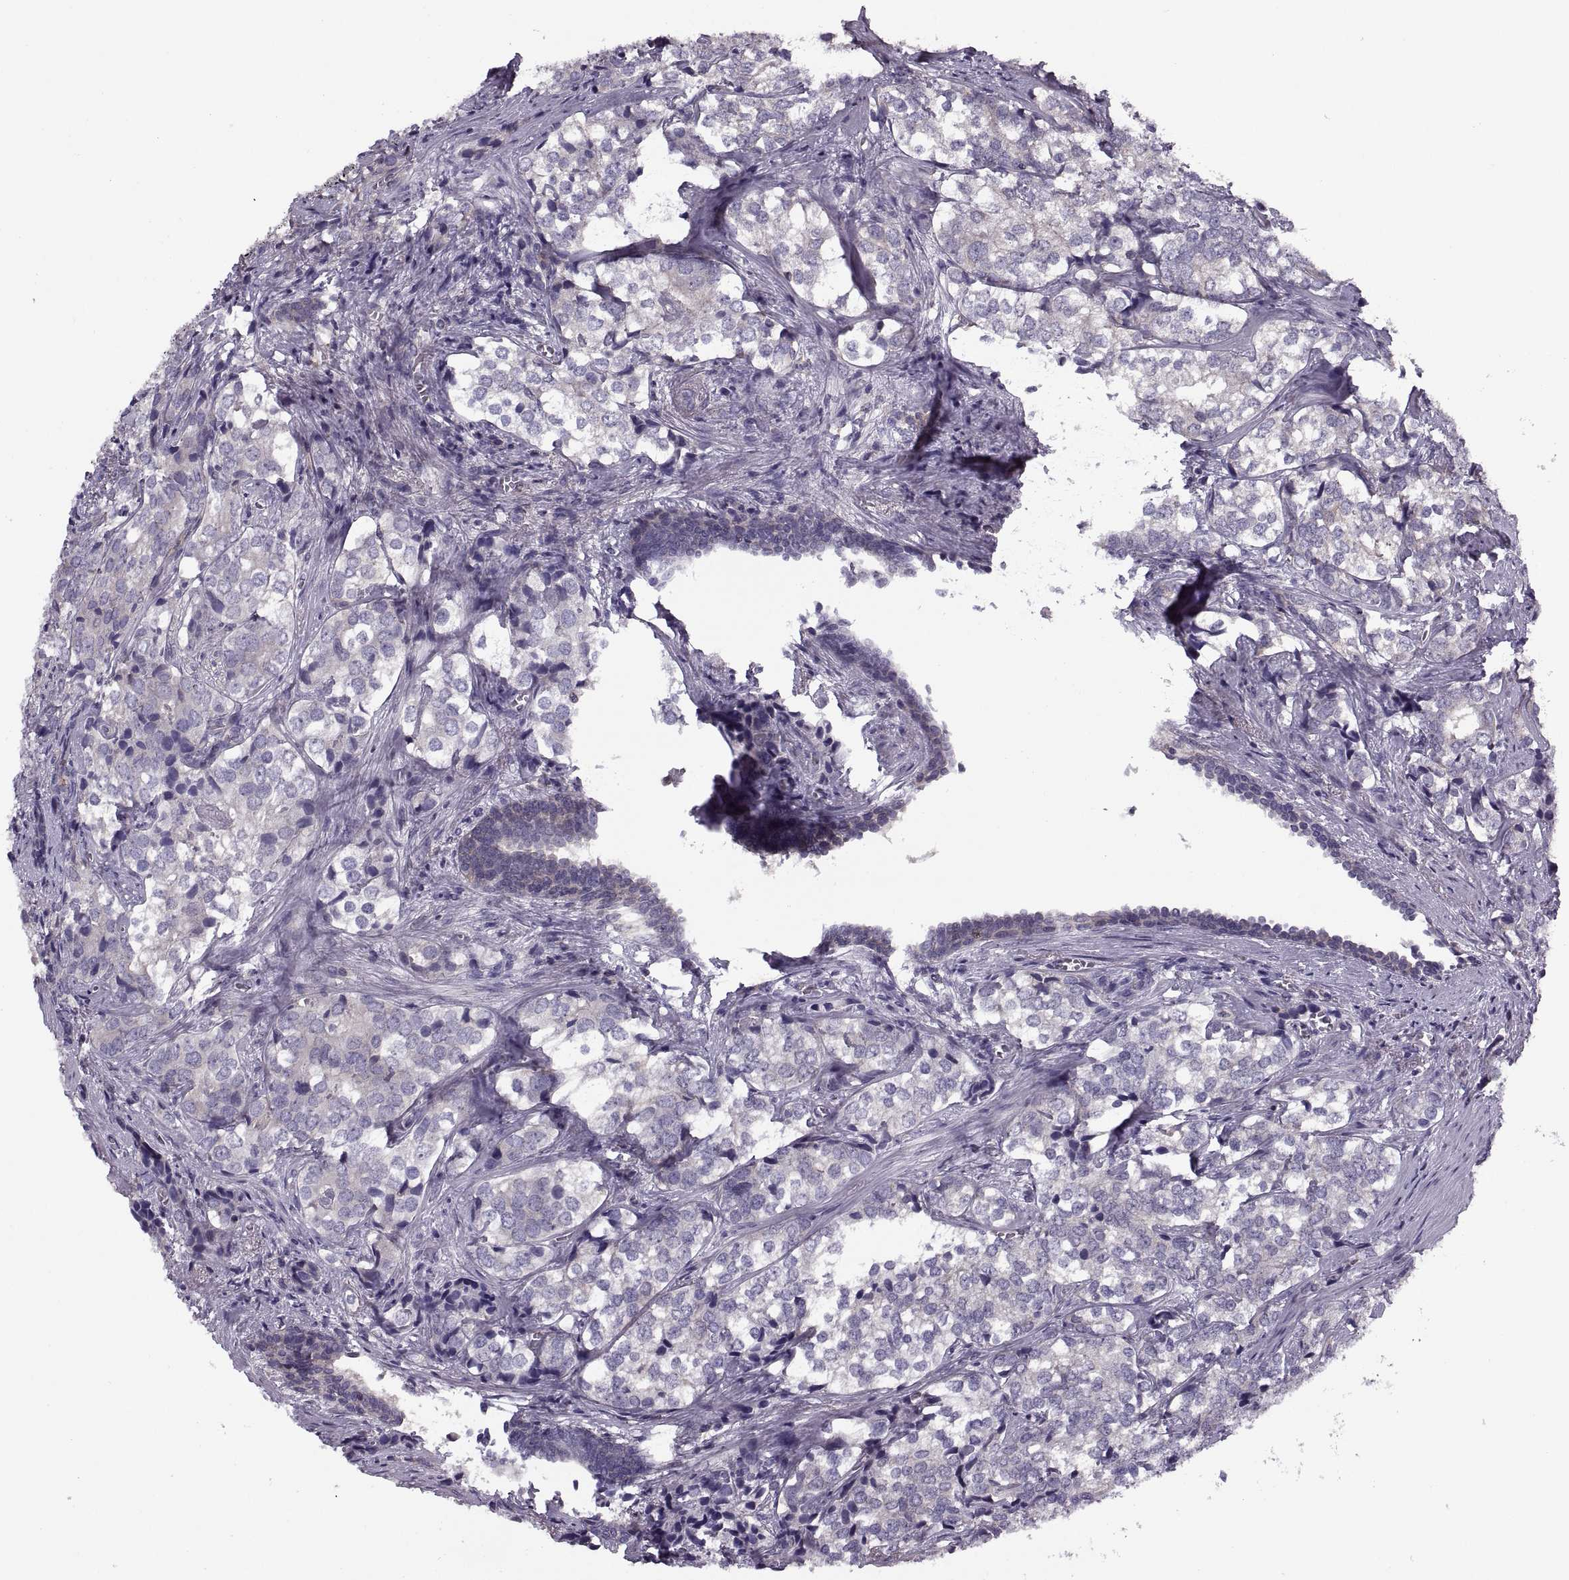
{"staining": {"intensity": "negative", "quantity": "none", "location": "none"}, "tissue": "prostate cancer", "cell_type": "Tumor cells", "image_type": "cancer", "snomed": [{"axis": "morphology", "description": "Adenocarcinoma, NOS"}, {"axis": "topography", "description": "Prostate and seminal vesicle, NOS"}], "caption": "Immunohistochemical staining of adenocarcinoma (prostate) exhibits no significant expression in tumor cells. (DAB (3,3'-diaminobenzidine) IHC, high magnification).", "gene": "SLC2A3", "patient": {"sex": "male", "age": 63}}